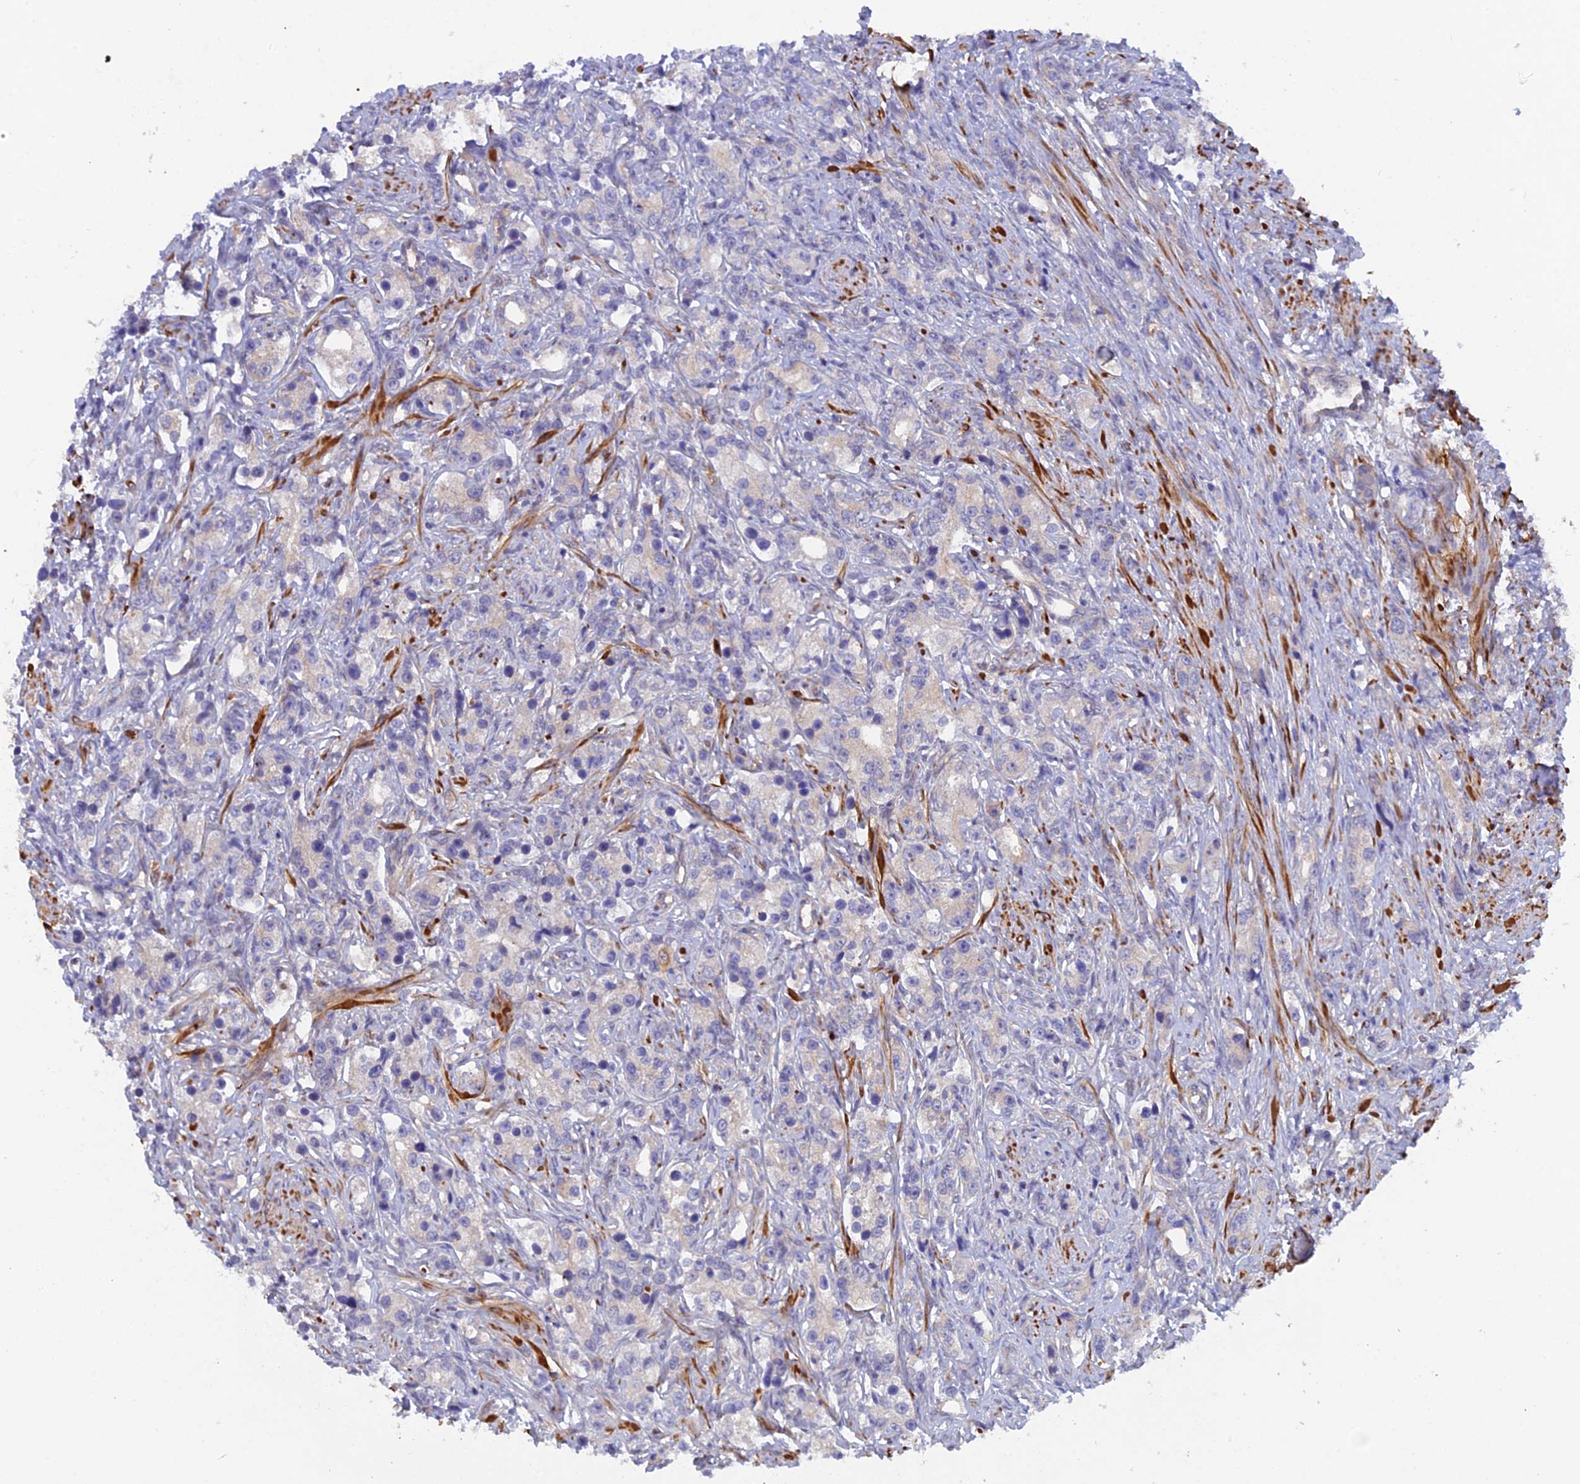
{"staining": {"intensity": "negative", "quantity": "none", "location": "none"}, "tissue": "prostate cancer", "cell_type": "Tumor cells", "image_type": "cancer", "snomed": [{"axis": "morphology", "description": "Adenocarcinoma, High grade"}, {"axis": "topography", "description": "Prostate"}], "caption": "Protein analysis of prostate cancer exhibits no significant staining in tumor cells. (DAB (3,3'-diaminobenzidine) IHC with hematoxylin counter stain).", "gene": "FZR1", "patient": {"sex": "male", "age": 63}}